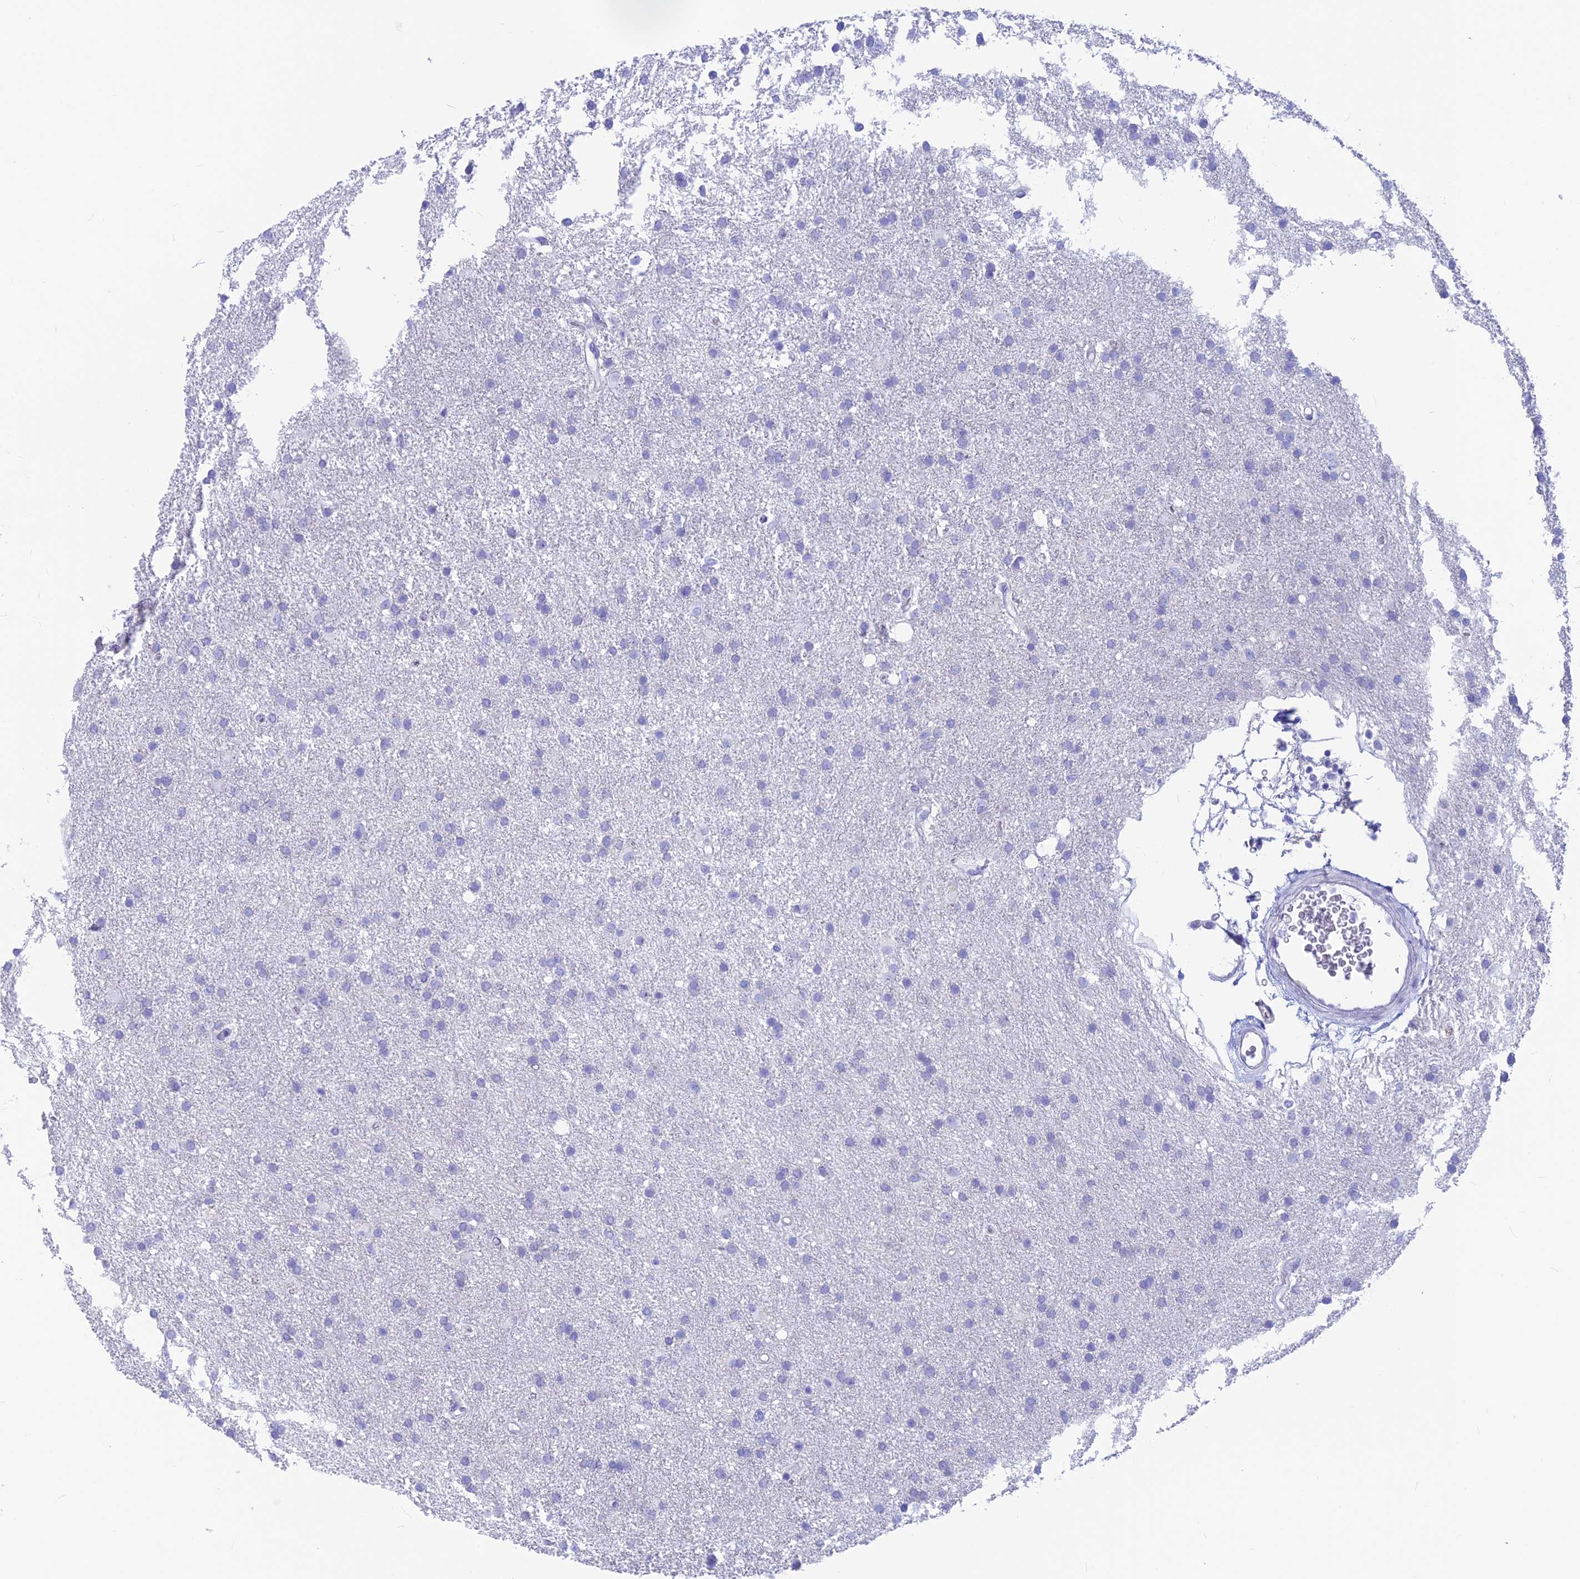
{"staining": {"intensity": "negative", "quantity": "none", "location": "none"}, "tissue": "glioma", "cell_type": "Tumor cells", "image_type": "cancer", "snomed": [{"axis": "morphology", "description": "Glioma, malignant, High grade"}, {"axis": "topography", "description": "Brain"}], "caption": "This is a micrograph of IHC staining of high-grade glioma (malignant), which shows no positivity in tumor cells.", "gene": "GNGT2", "patient": {"sex": "male", "age": 77}}